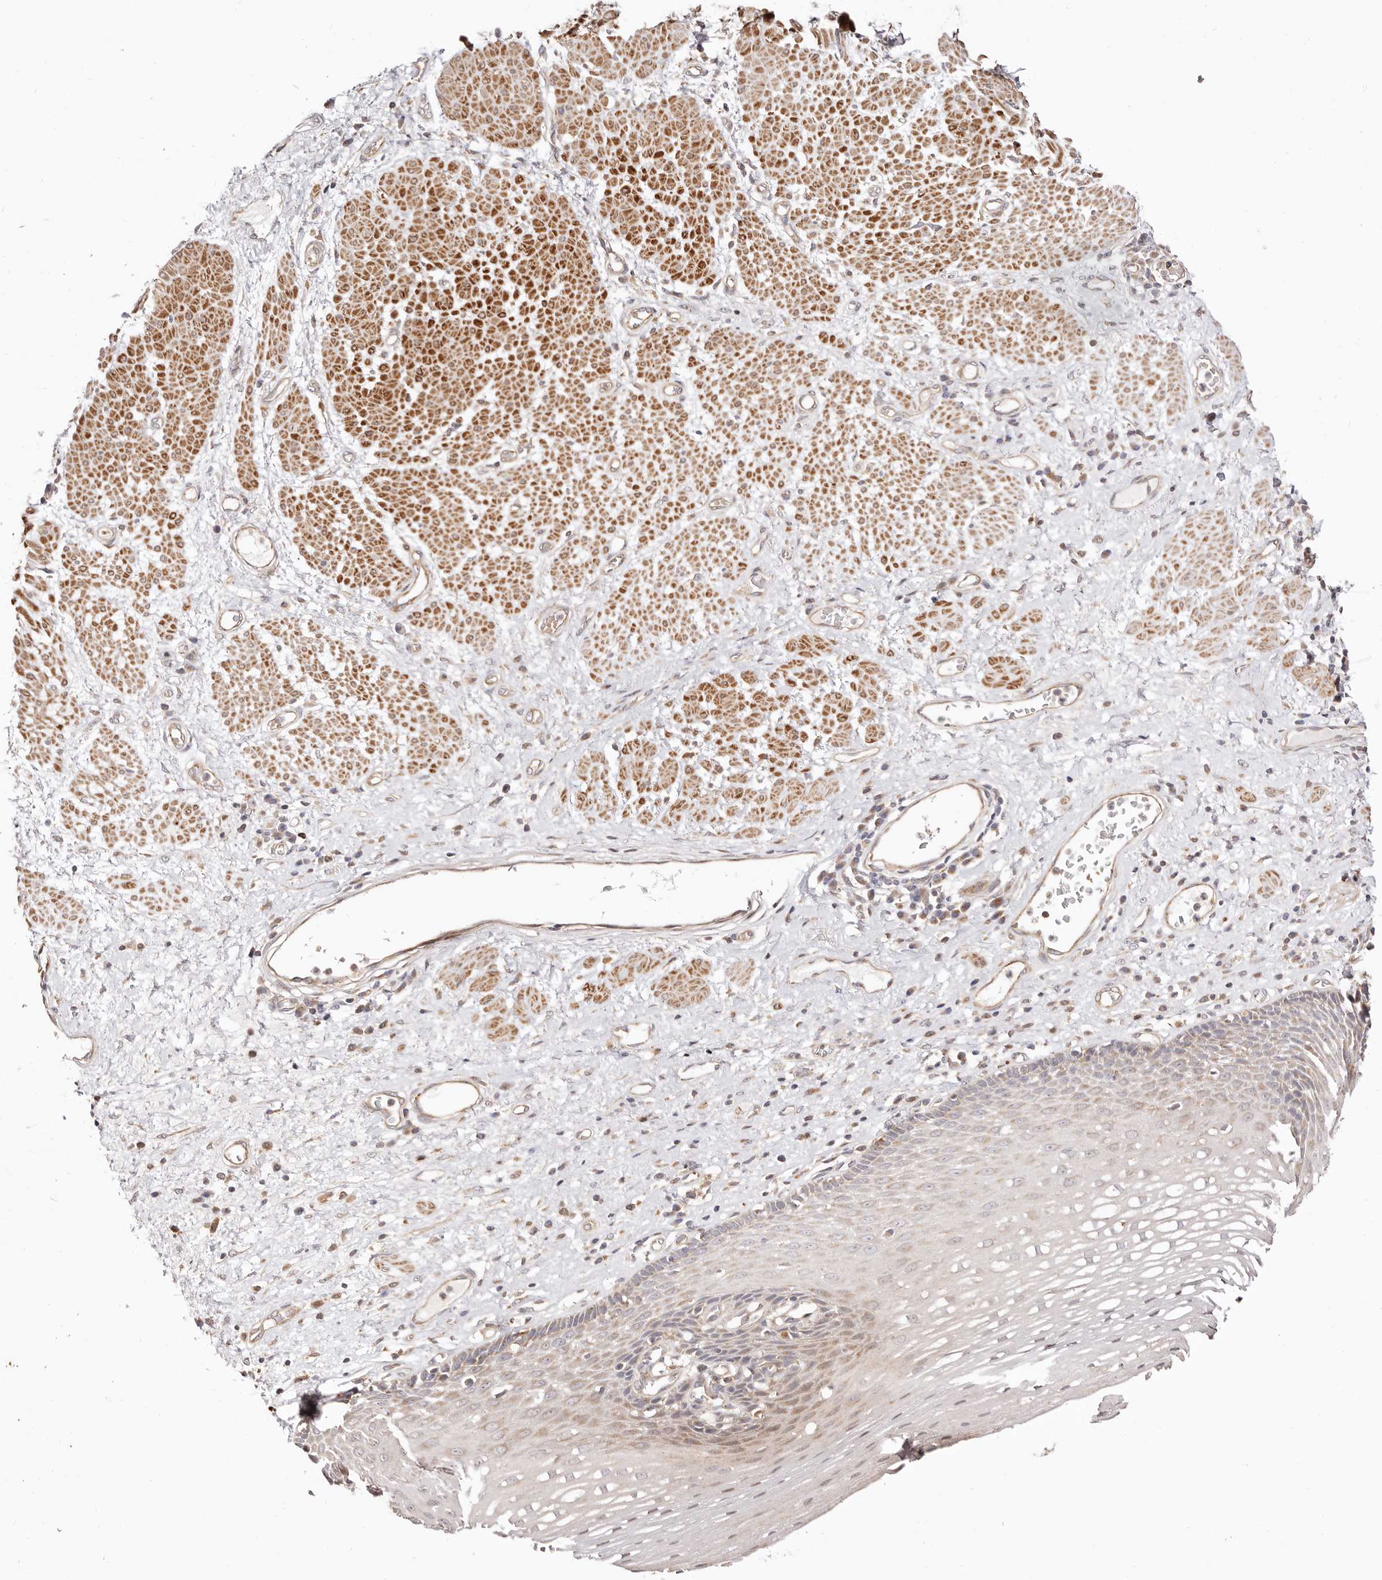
{"staining": {"intensity": "weak", "quantity": "<25%", "location": "cytoplasmic/membranous"}, "tissue": "esophagus", "cell_type": "Squamous epithelial cells", "image_type": "normal", "snomed": [{"axis": "morphology", "description": "Normal tissue, NOS"}, {"axis": "morphology", "description": "Adenocarcinoma, NOS"}, {"axis": "topography", "description": "Esophagus"}], "caption": "High magnification brightfield microscopy of benign esophagus stained with DAB (3,3'-diaminobenzidine) (brown) and counterstained with hematoxylin (blue): squamous epithelial cells show no significant expression. (Stains: DAB (3,3'-diaminobenzidine) immunohistochemistry (IHC) with hematoxylin counter stain, Microscopy: brightfield microscopy at high magnification).", "gene": "MAPK1", "patient": {"sex": "male", "age": 62}}